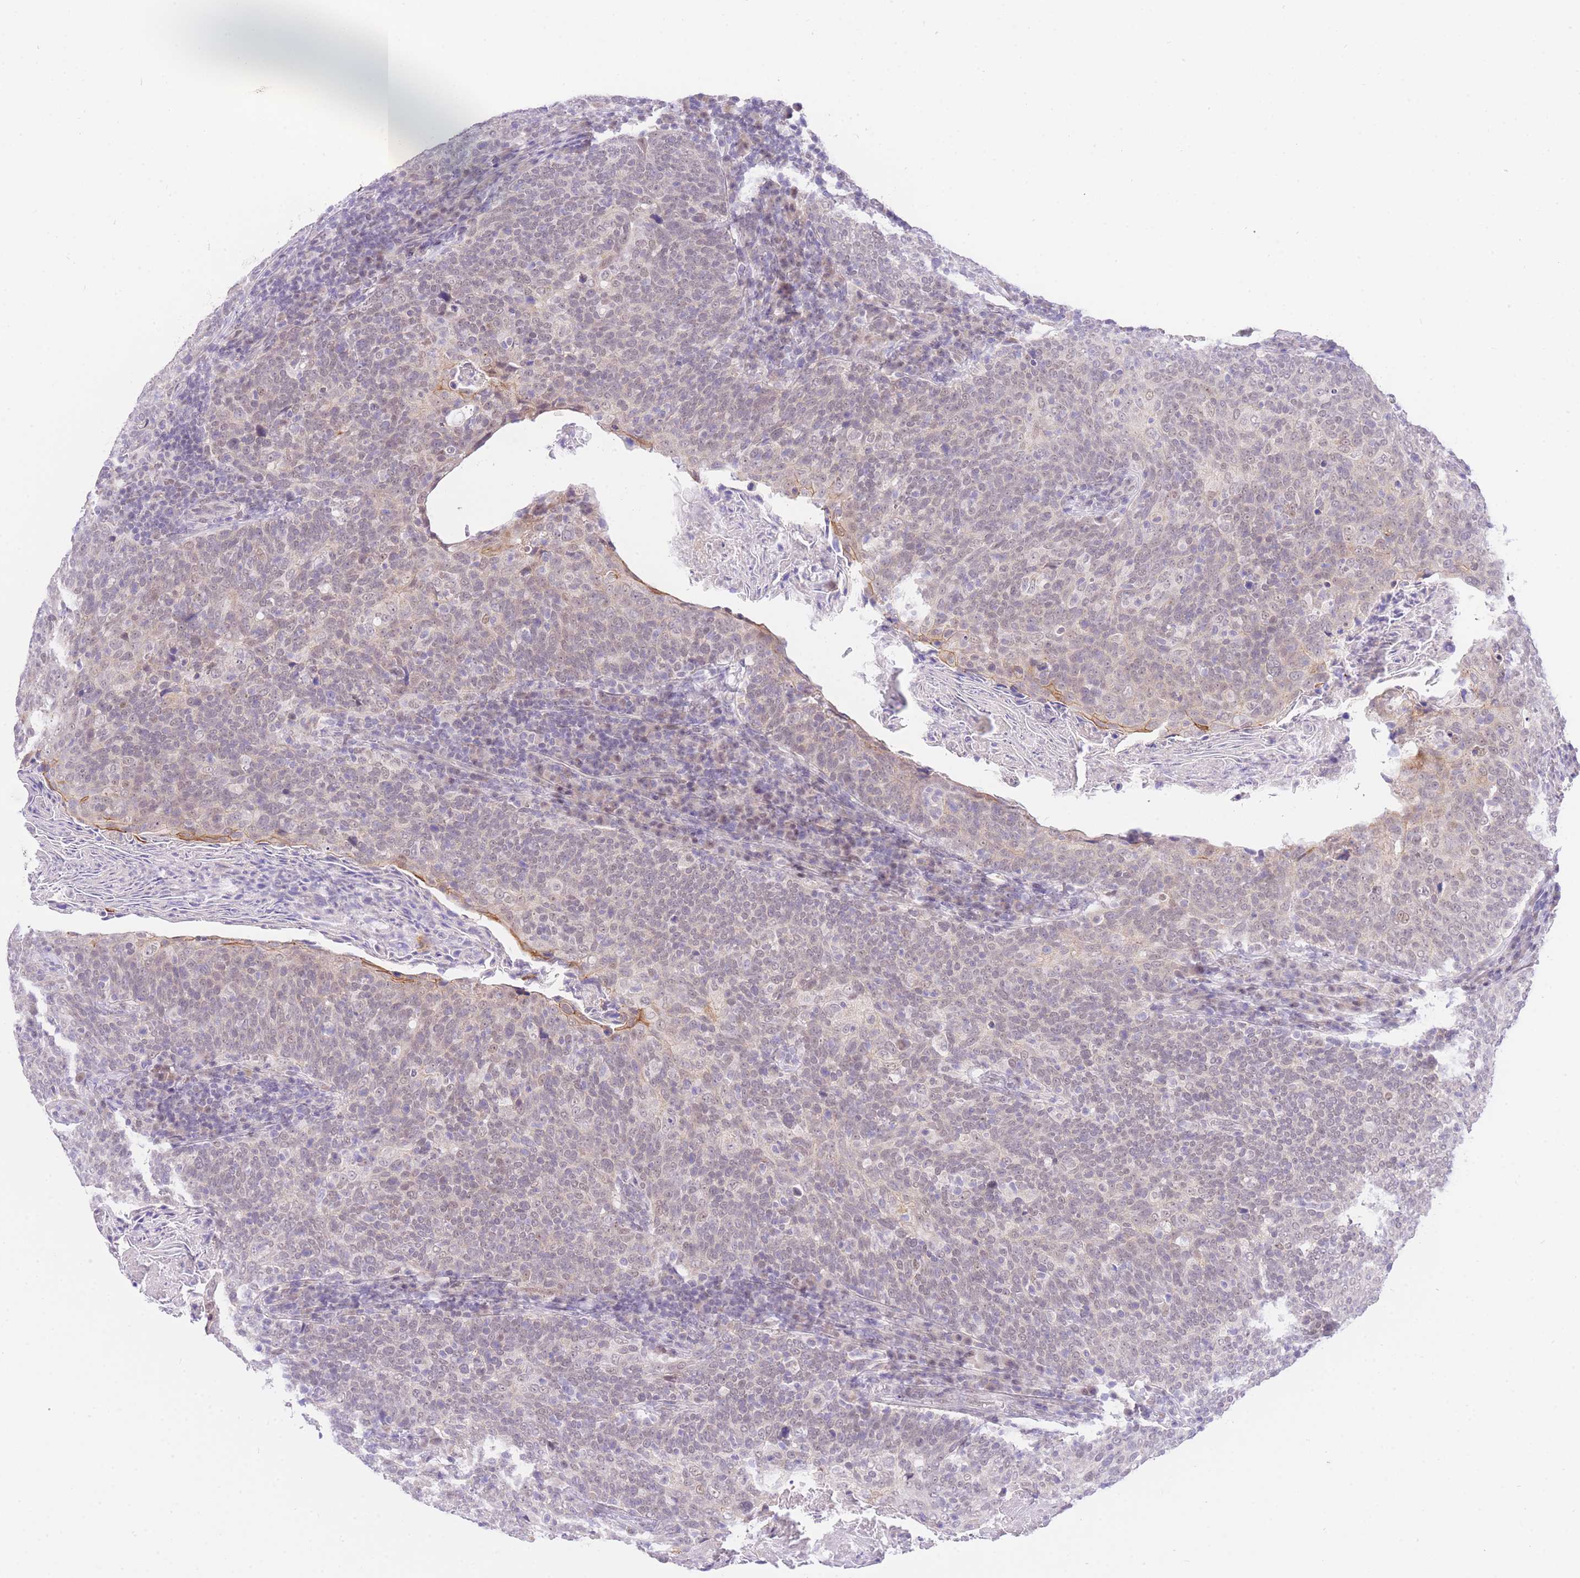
{"staining": {"intensity": "weak", "quantity": ">75%", "location": "nuclear"}, "tissue": "head and neck cancer", "cell_type": "Tumor cells", "image_type": "cancer", "snomed": [{"axis": "morphology", "description": "Squamous cell carcinoma, NOS"}, {"axis": "morphology", "description": "Squamous cell carcinoma, metastatic, NOS"}, {"axis": "topography", "description": "Lymph node"}, {"axis": "topography", "description": "Head-Neck"}], "caption": "Head and neck cancer stained with immunohistochemistry (IHC) exhibits weak nuclear expression in about >75% of tumor cells.", "gene": "UBXN7", "patient": {"sex": "male", "age": 62}}